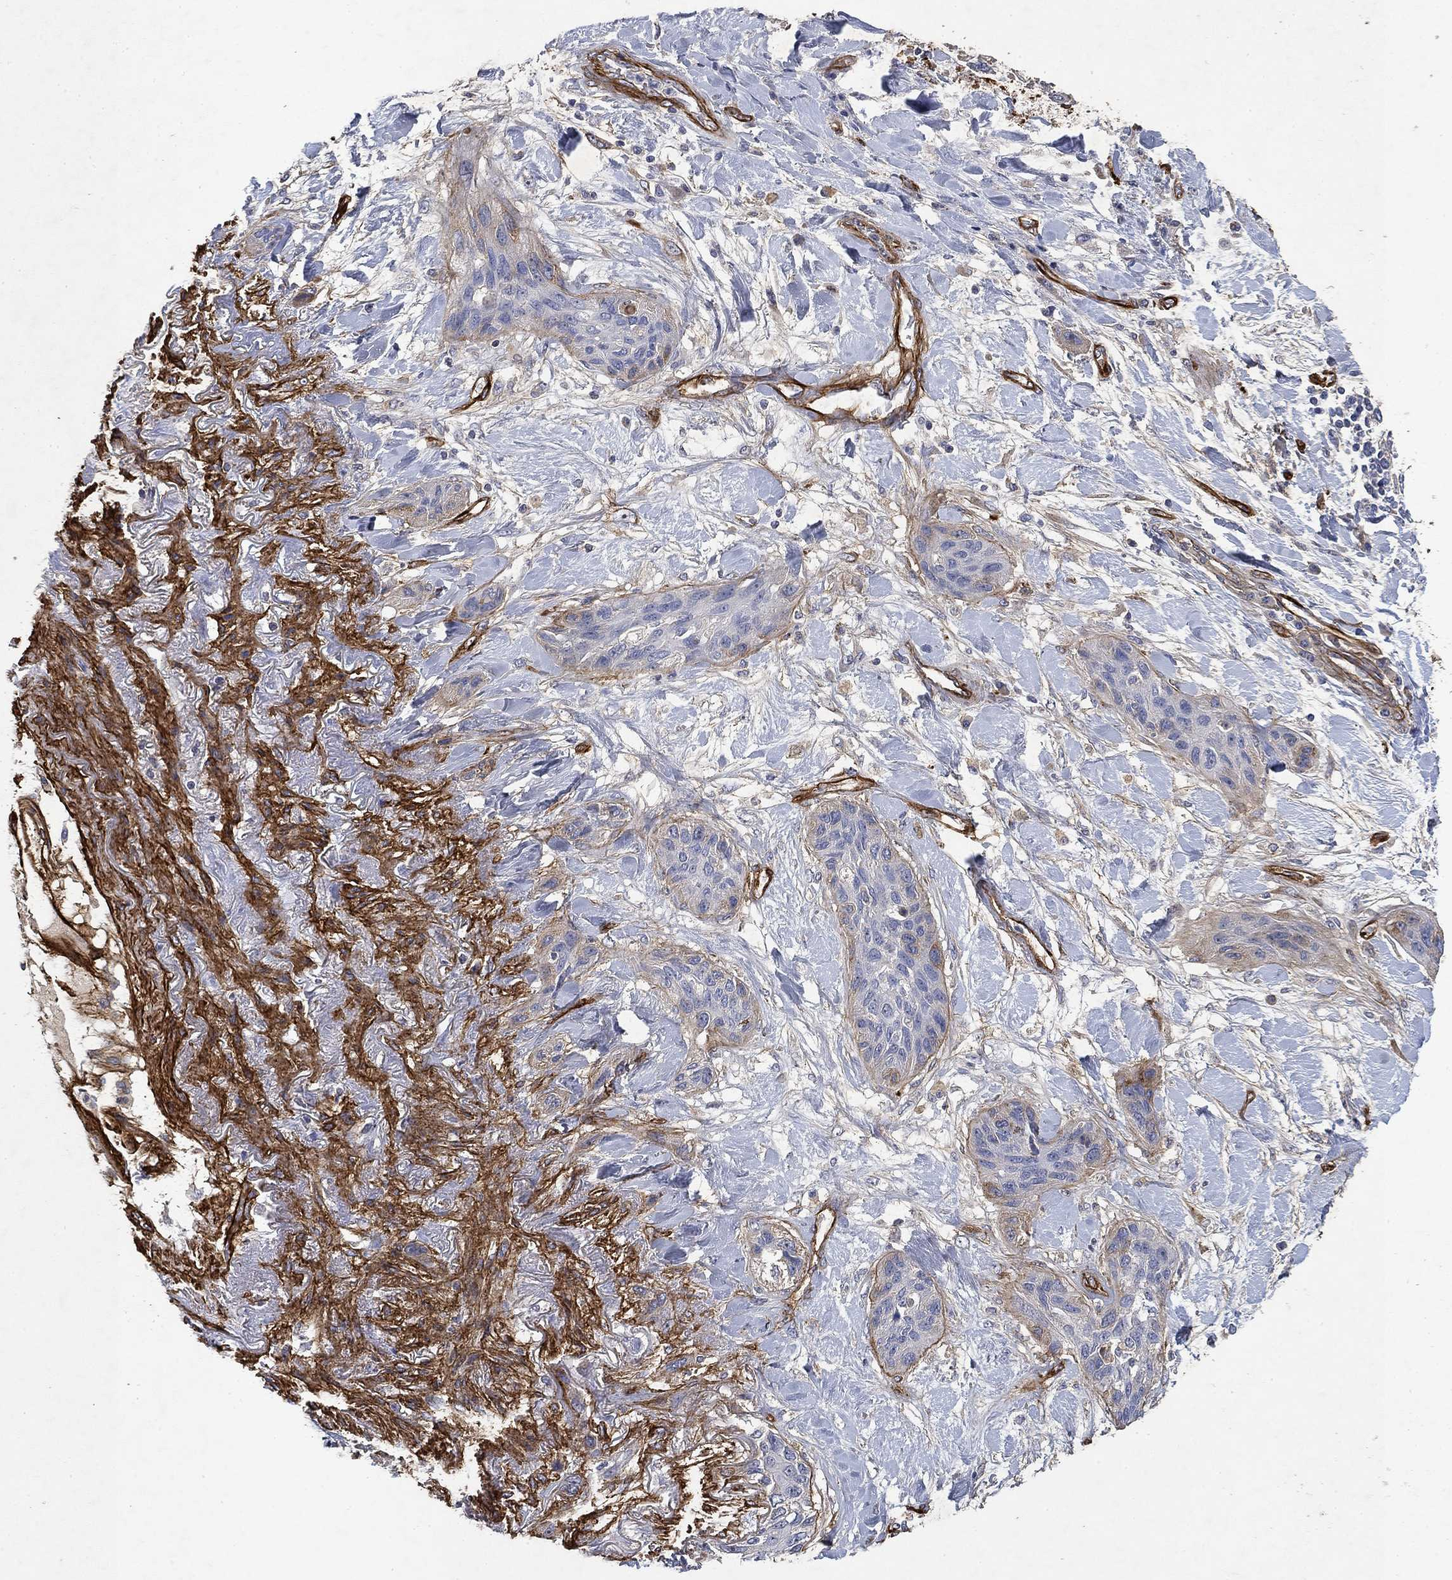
{"staining": {"intensity": "negative", "quantity": "none", "location": "none"}, "tissue": "lung cancer", "cell_type": "Tumor cells", "image_type": "cancer", "snomed": [{"axis": "morphology", "description": "Squamous cell carcinoma, NOS"}, {"axis": "topography", "description": "Lung"}], "caption": "Immunohistochemical staining of human lung cancer (squamous cell carcinoma) displays no significant staining in tumor cells.", "gene": "COL4A2", "patient": {"sex": "female", "age": 70}}